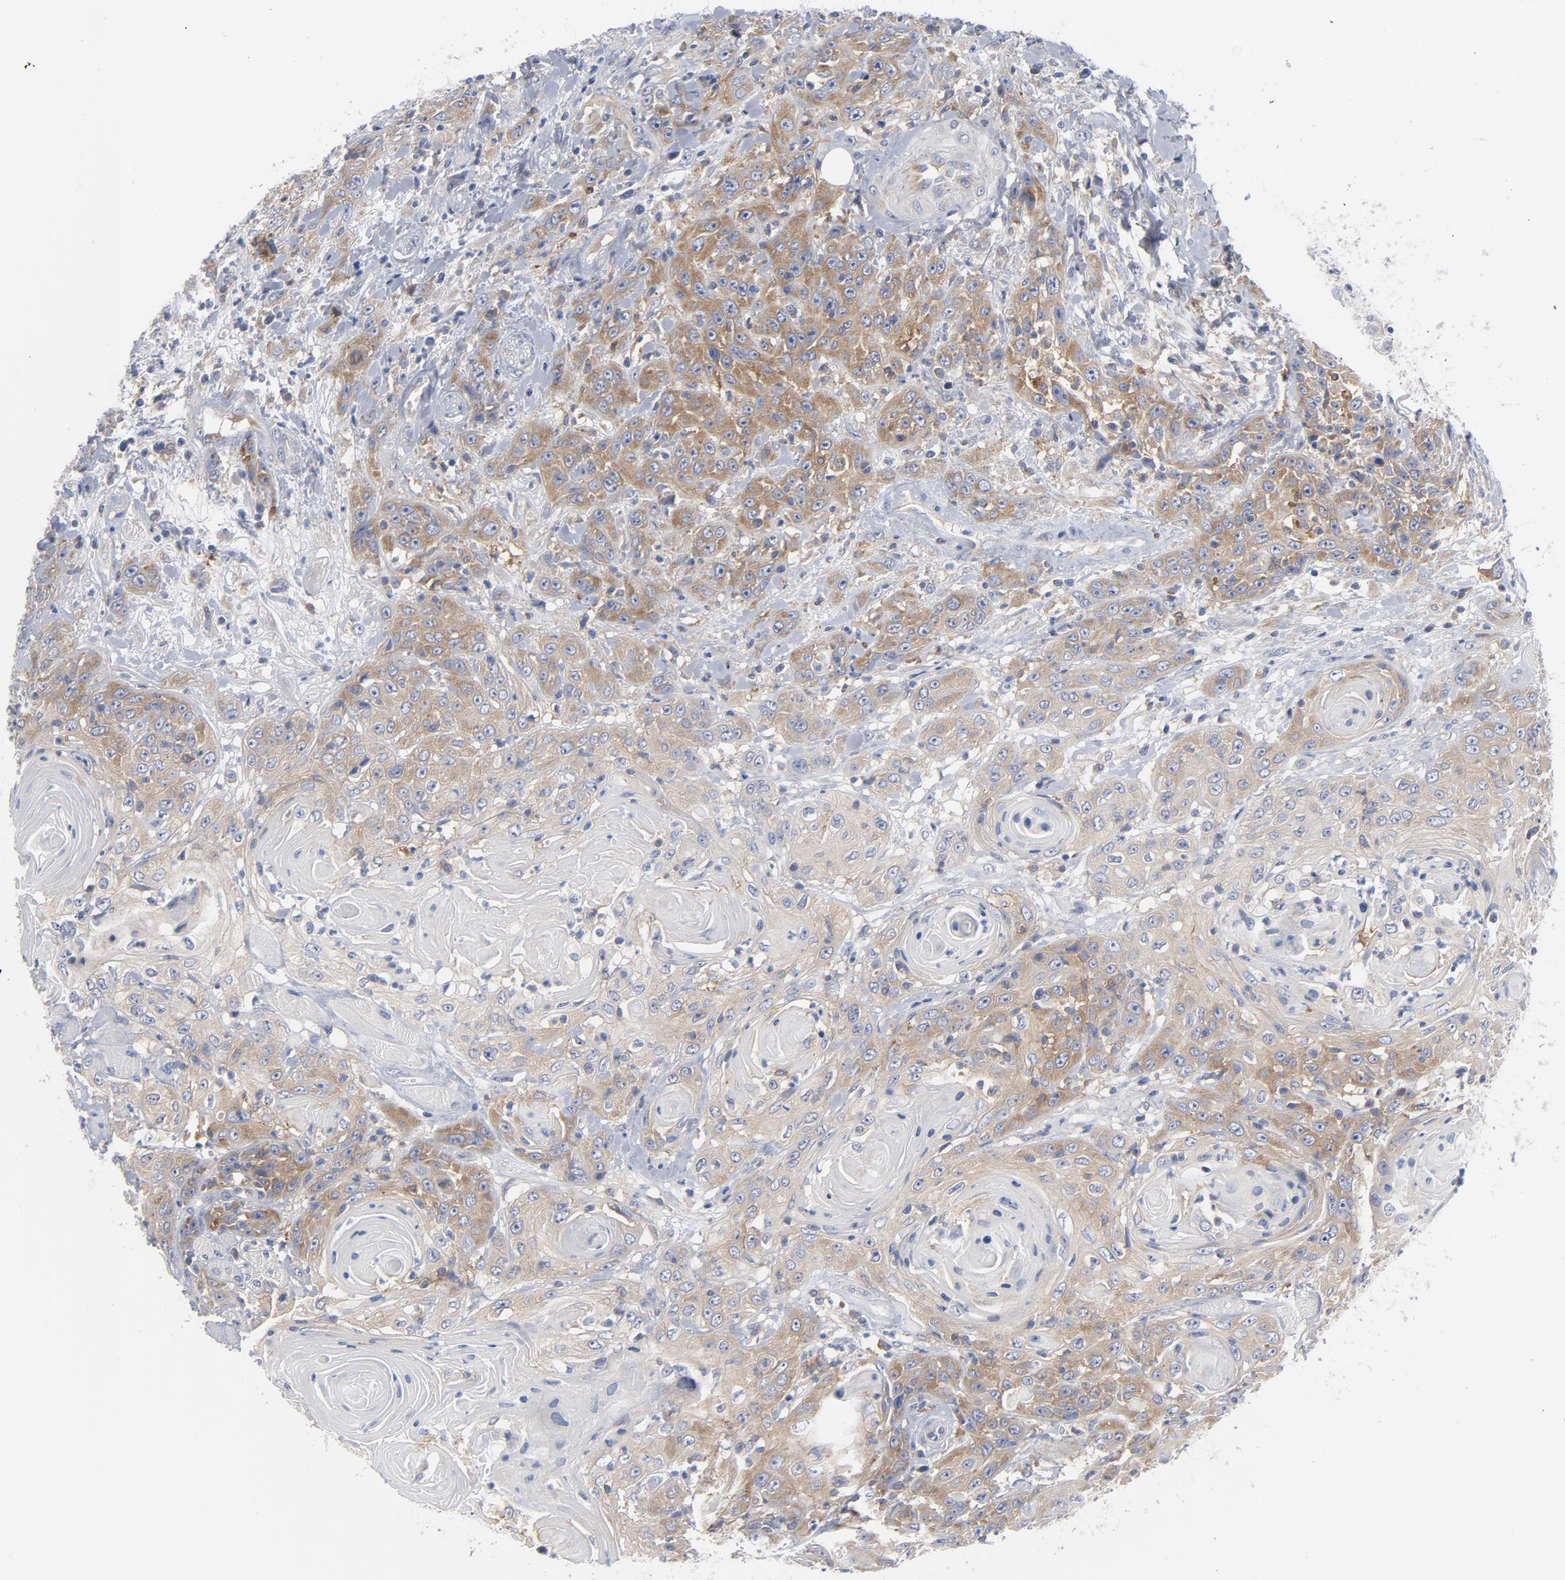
{"staining": {"intensity": "moderate", "quantity": "<25%", "location": "cytoplasmic/membranous"}, "tissue": "head and neck cancer", "cell_type": "Tumor cells", "image_type": "cancer", "snomed": [{"axis": "morphology", "description": "Squamous cell carcinoma, NOS"}, {"axis": "topography", "description": "Head-Neck"}], "caption": "A photomicrograph showing moderate cytoplasmic/membranous positivity in about <25% of tumor cells in head and neck cancer (squamous cell carcinoma), as visualized by brown immunohistochemical staining.", "gene": "CD86", "patient": {"sex": "female", "age": 84}}